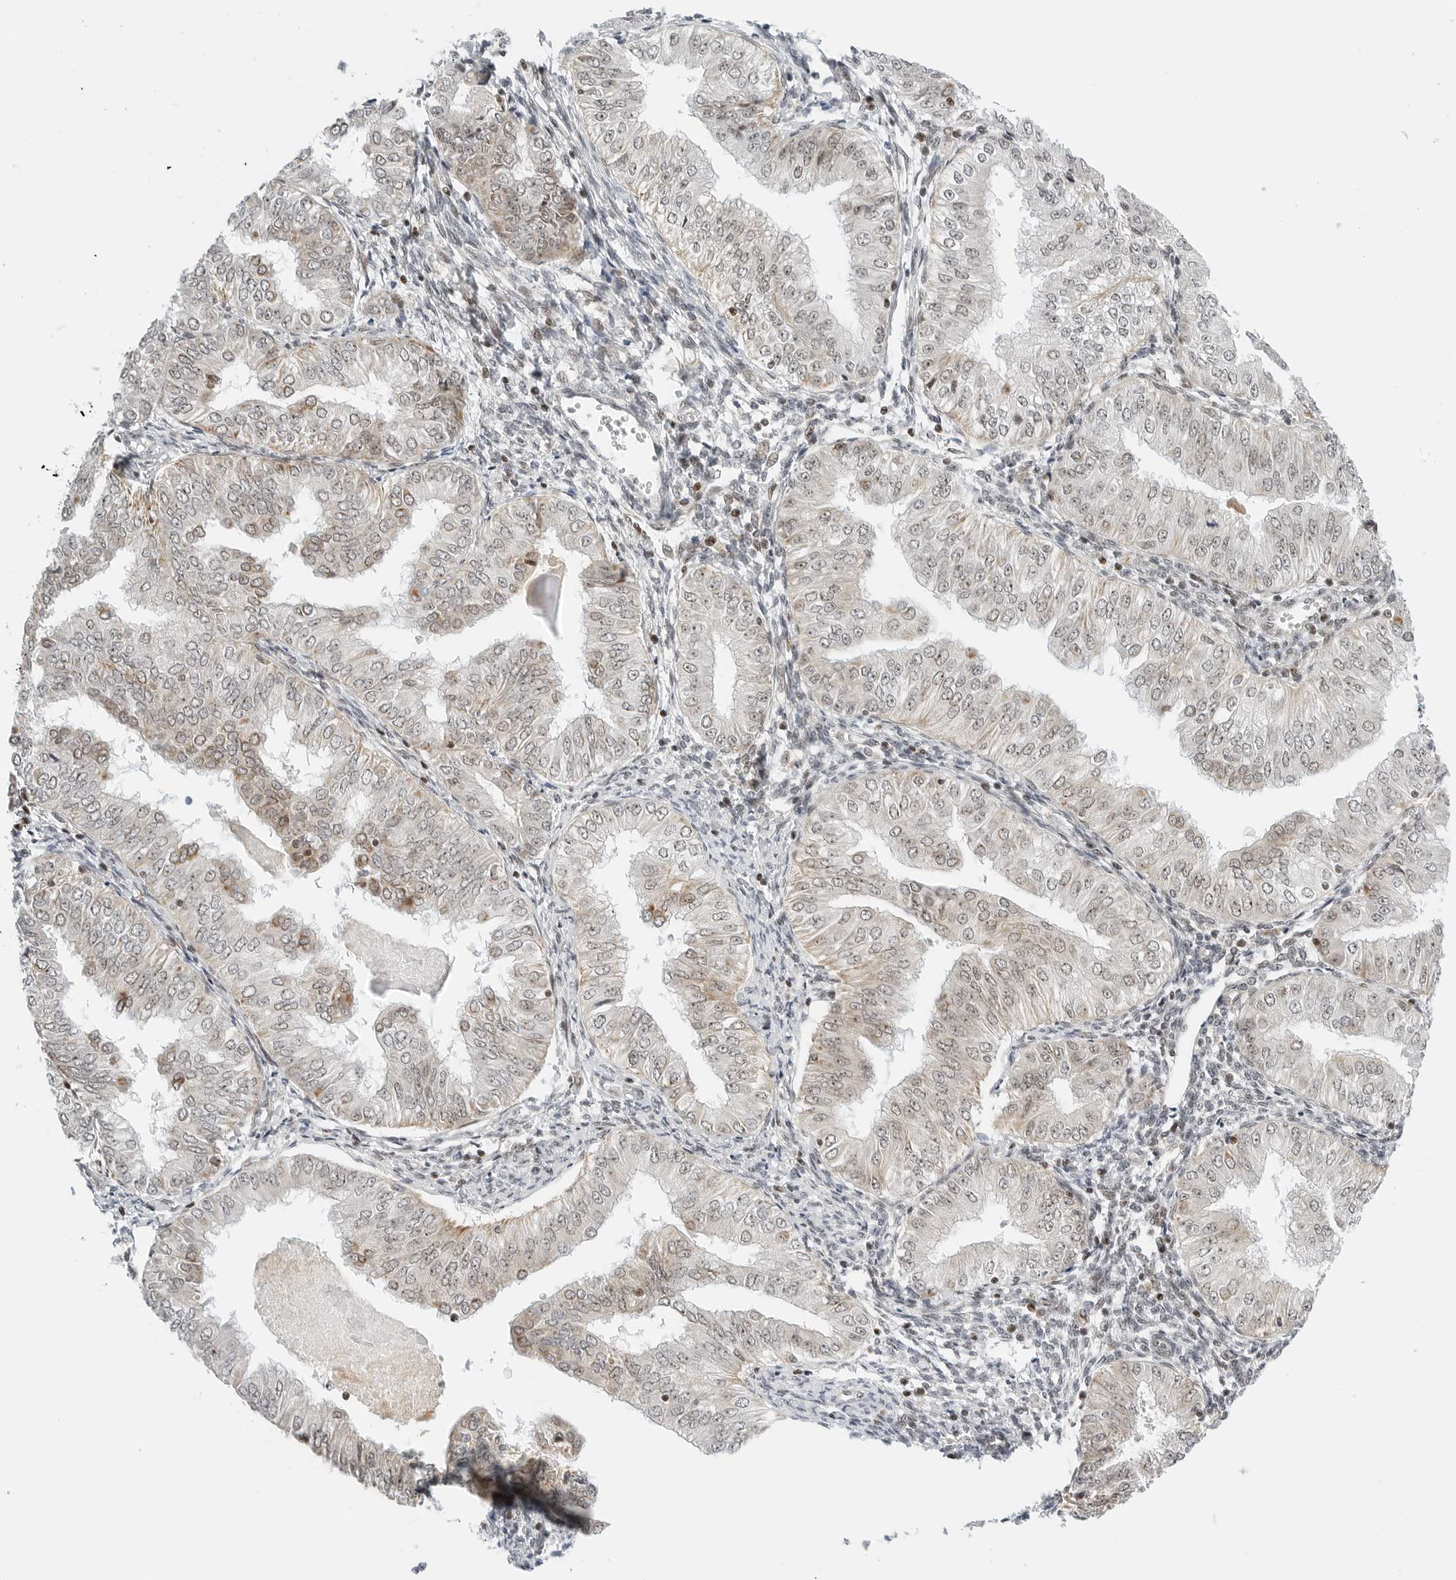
{"staining": {"intensity": "weak", "quantity": "25%-75%", "location": "nuclear"}, "tissue": "endometrial cancer", "cell_type": "Tumor cells", "image_type": "cancer", "snomed": [{"axis": "morphology", "description": "Normal tissue, NOS"}, {"axis": "morphology", "description": "Adenocarcinoma, NOS"}, {"axis": "topography", "description": "Endometrium"}], "caption": "Immunohistochemistry (IHC) image of neoplastic tissue: endometrial cancer (adenocarcinoma) stained using immunohistochemistry demonstrates low levels of weak protein expression localized specifically in the nuclear of tumor cells, appearing as a nuclear brown color.", "gene": "RIMKLA", "patient": {"sex": "female", "age": 53}}